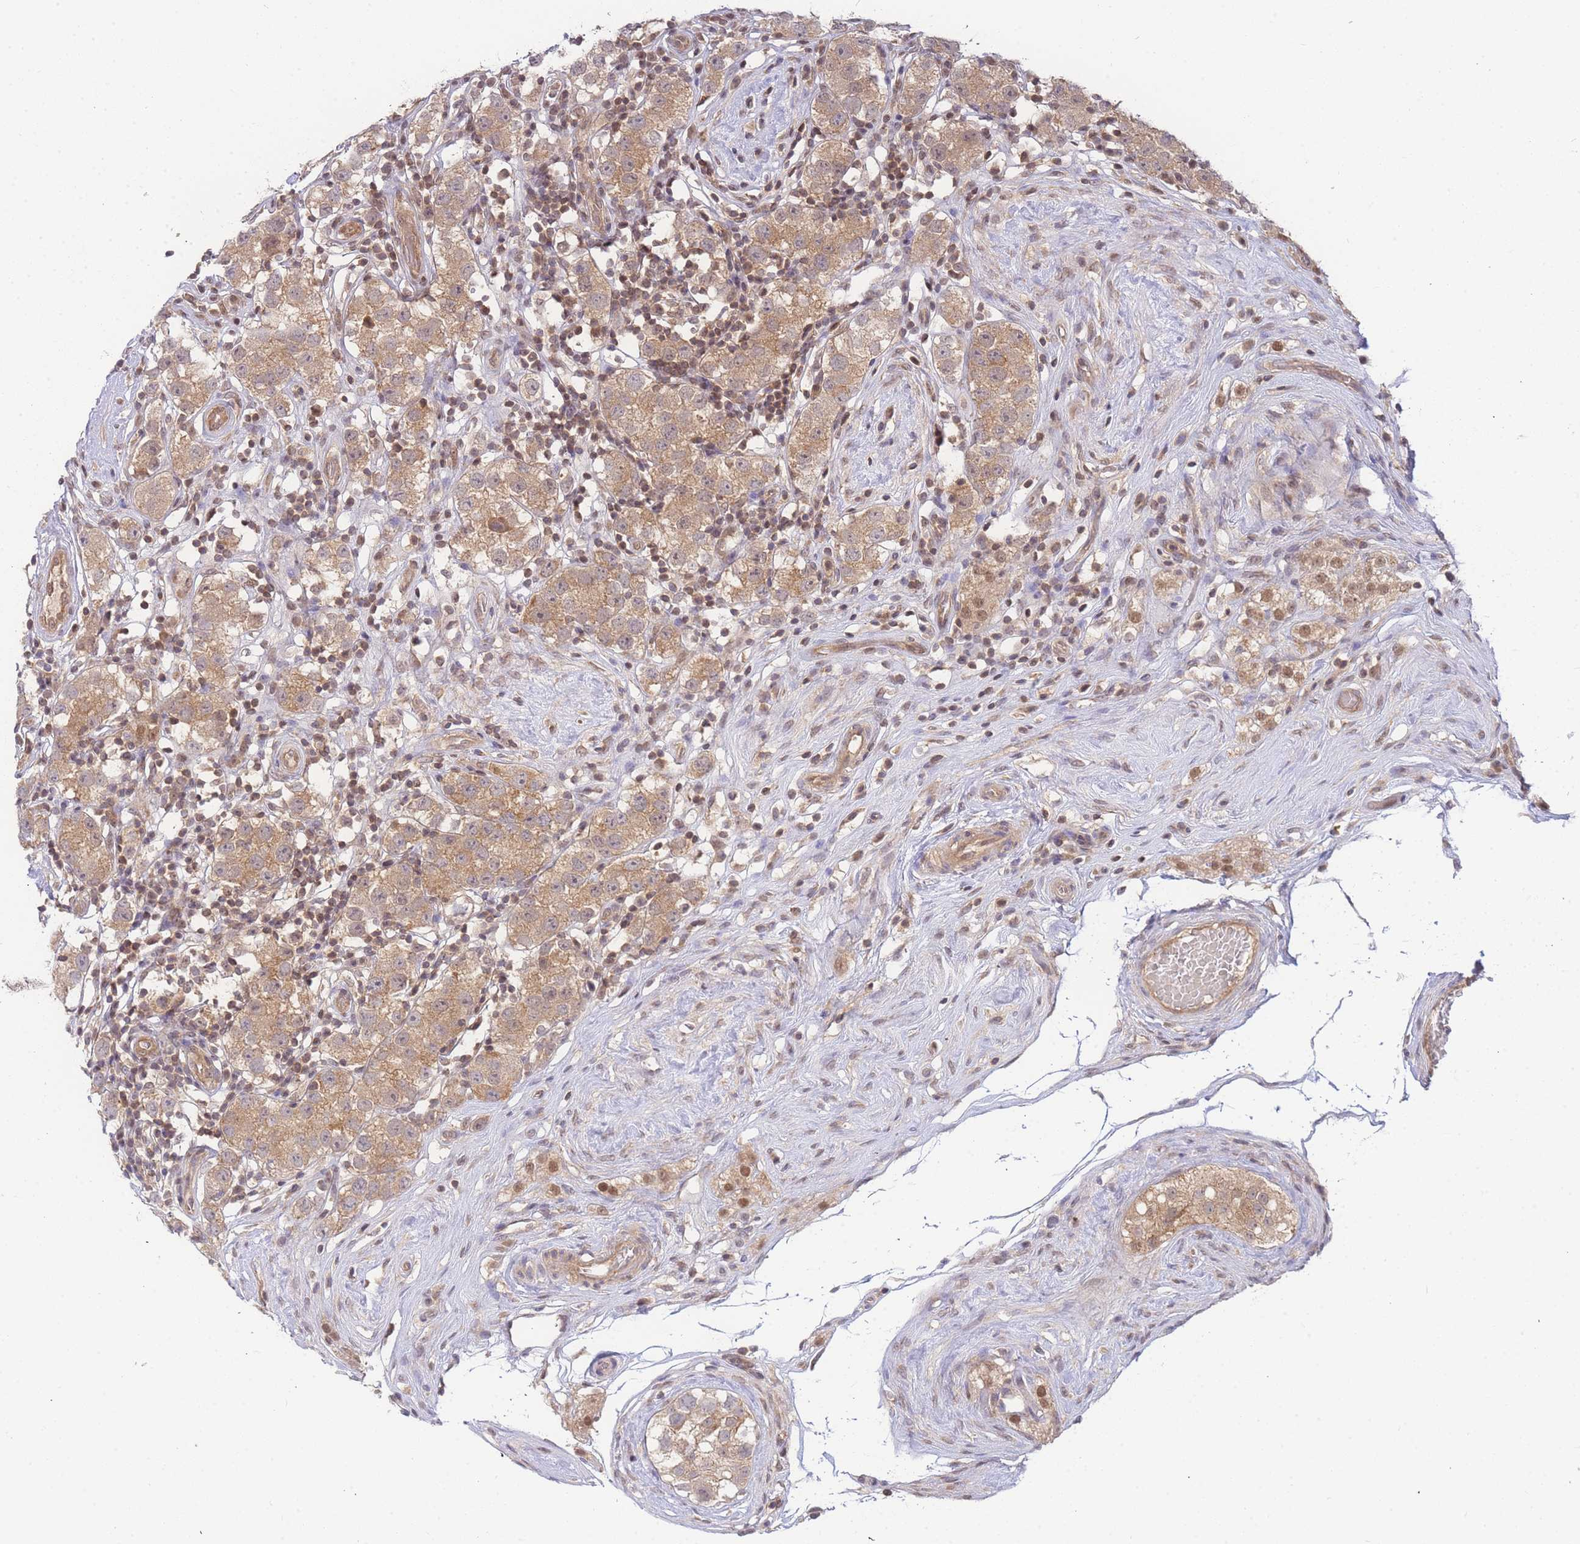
{"staining": {"intensity": "moderate", "quantity": ">75%", "location": "cytoplasmic/membranous"}, "tissue": "testis cancer", "cell_type": "Tumor cells", "image_type": "cancer", "snomed": [{"axis": "morphology", "description": "Seminoma, NOS"}, {"axis": "topography", "description": "Testis"}], "caption": "Immunohistochemical staining of human seminoma (testis) shows medium levels of moderate cytoplasmic/membranous protein staining in about >75% of tumor cells. The staining was performed using DAB, with brown indicating positive protein expression. Nuclei are stained blue with hematoxylin.", "gene": "KIAA1191", "patient": {"sex": "male", "age": 34}}